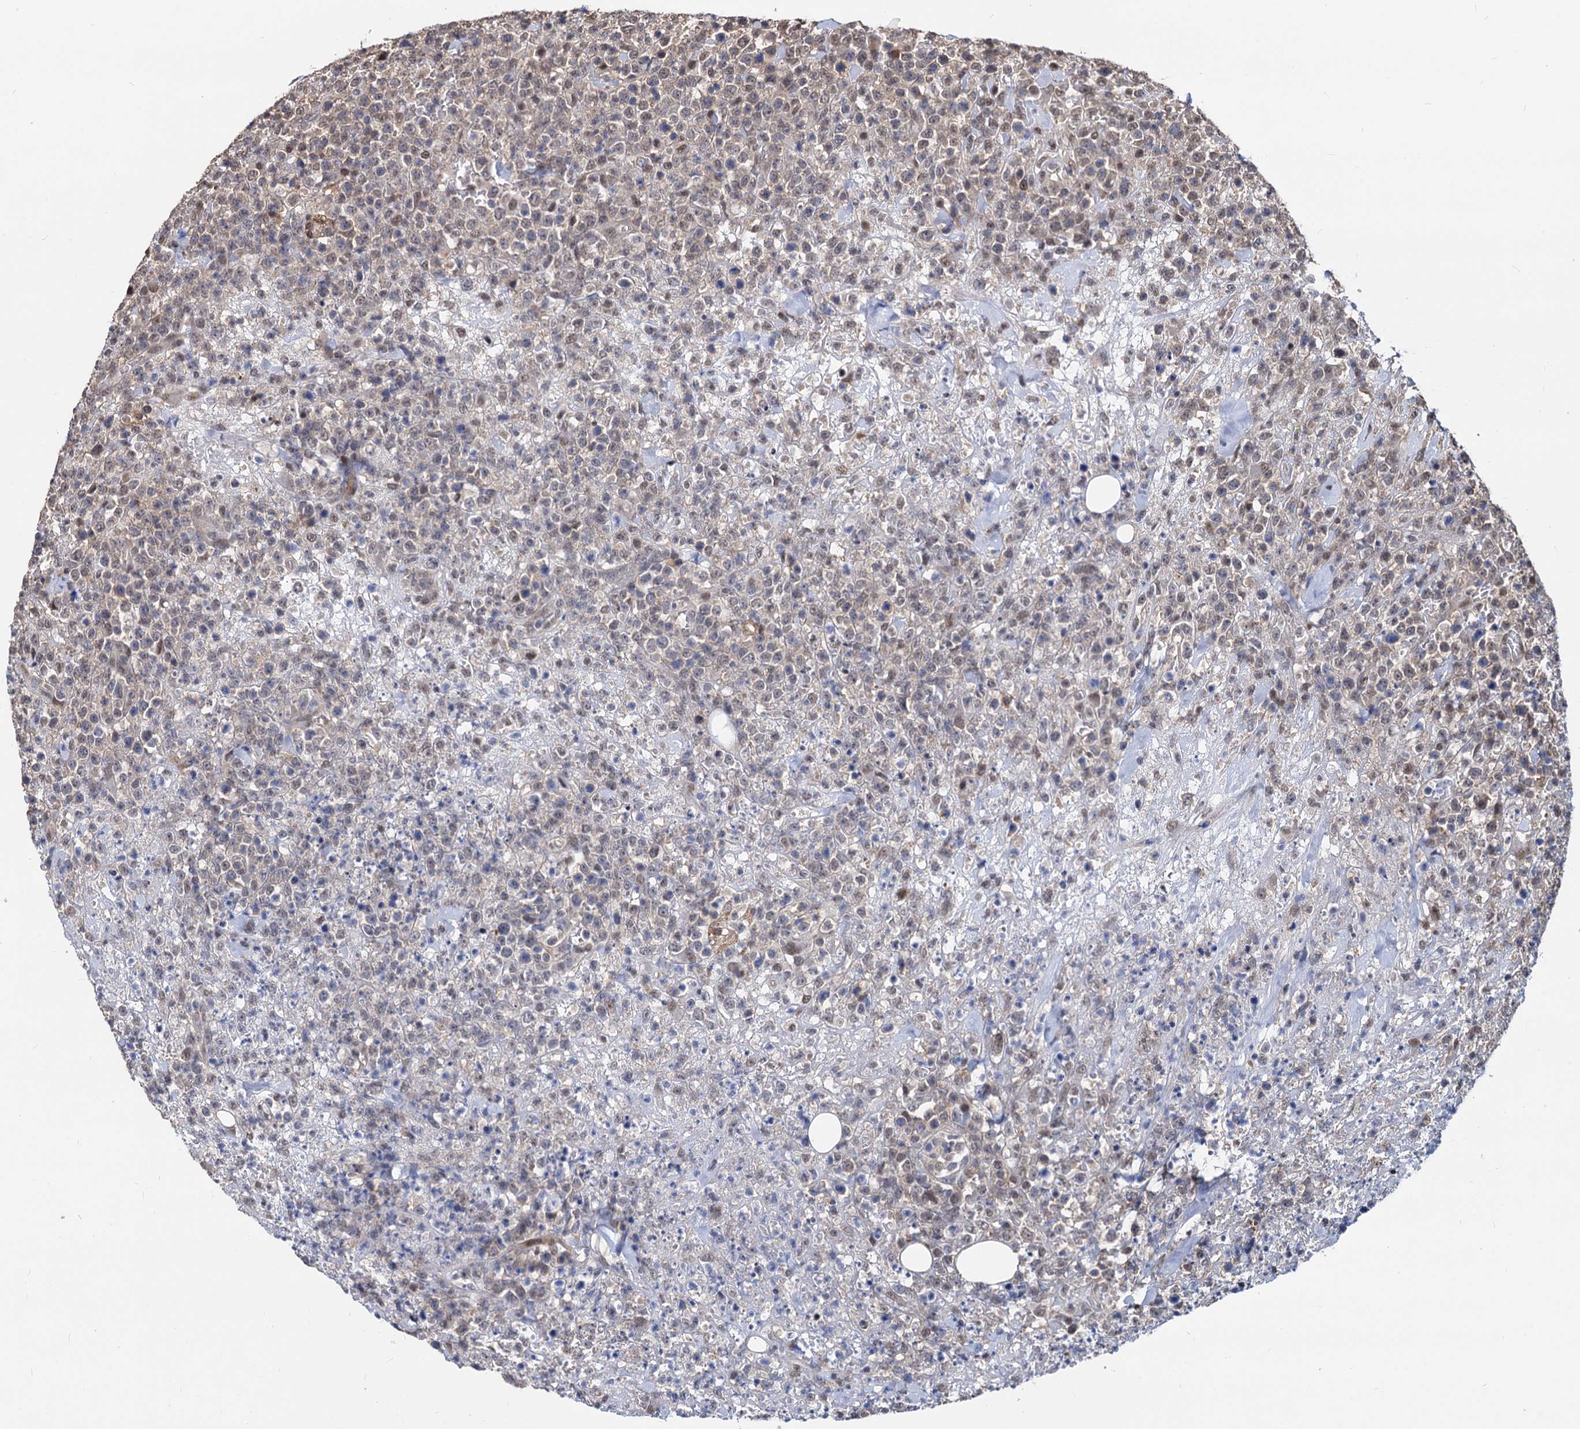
{"staining": {"intensity": "weak", "quantity": "<25%", "location": "nuclear"}, "tissue": "lymphoma", "cell_type": "Tumor cells", "image_type": "cancer", "snomed": [{"axis": "morphology", "description": "Malignant lymphoma, non-Hodgkin's type, High grade"}, {"axis": "topography", "description": "Colon"}], "caption": "A histopathology image of lymphoma stained for a protein exhibits no brown staining in tumor cells. (DAB IHC, high magnification).", "gene": "PSMD4", "patient": {"sex": "female", "age": 53}}